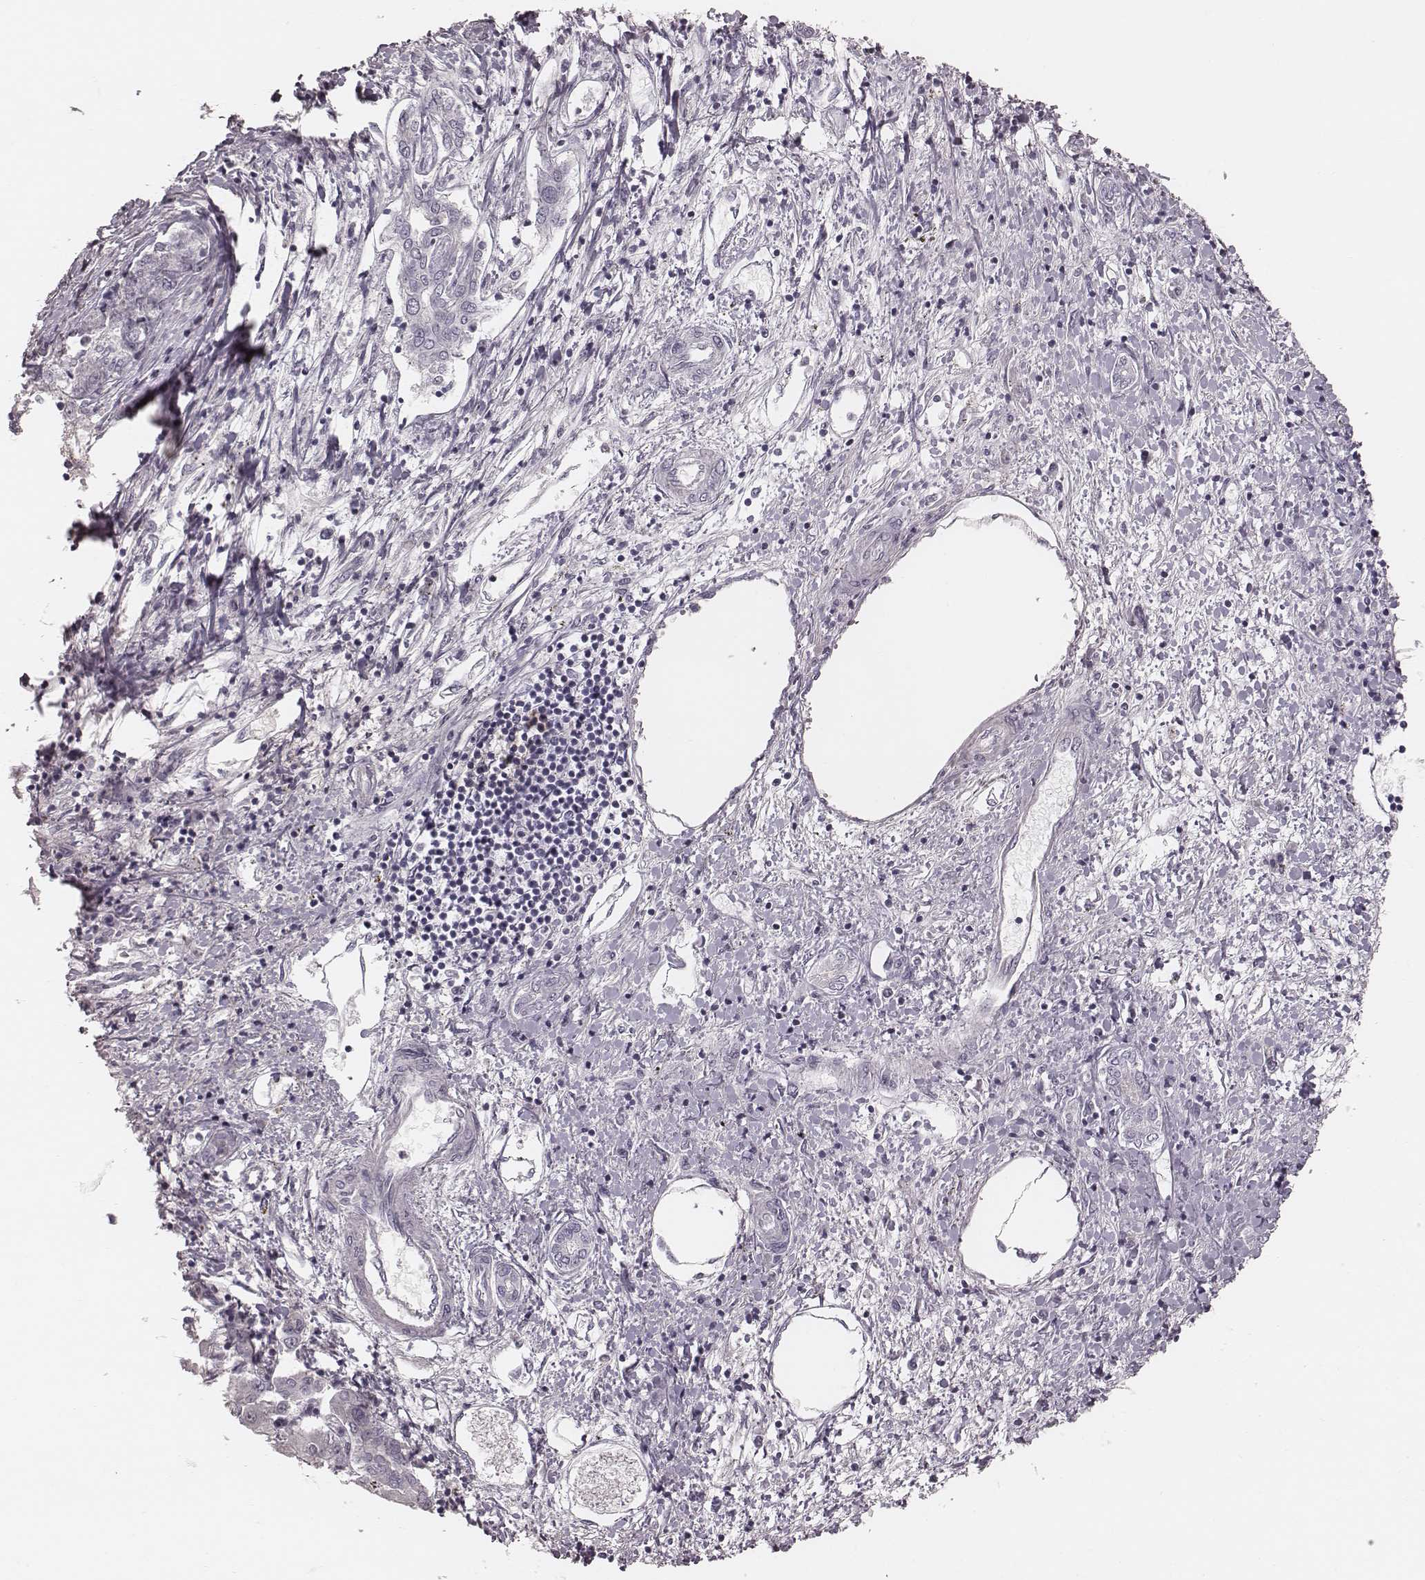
{"staining": {"intensity": "negative", "quantity": "none", "location": "none"}, "tissue": "liver cancer", "cell_type": "Tumor cells", "image_type": "cancer", "snomed": [{"axis": "morphology", "description": "Carcinoma, Hepatocellular, NOS"}, {"axis": "topography", "description": "Liver"}], "caption": "Immunohistochemical staining of hepatocellular carcinoma (liver) reveals no significant expression in tumor cells. The staining was performed using DAB (3,3'-diaminobenzidine) to visualize the protein expression in brown, while the nuclei were stained in blue with hematoxylin (Magnification: 20x).", "gene": "S100Z", "patient": {"sex": "male", "age": 56}}